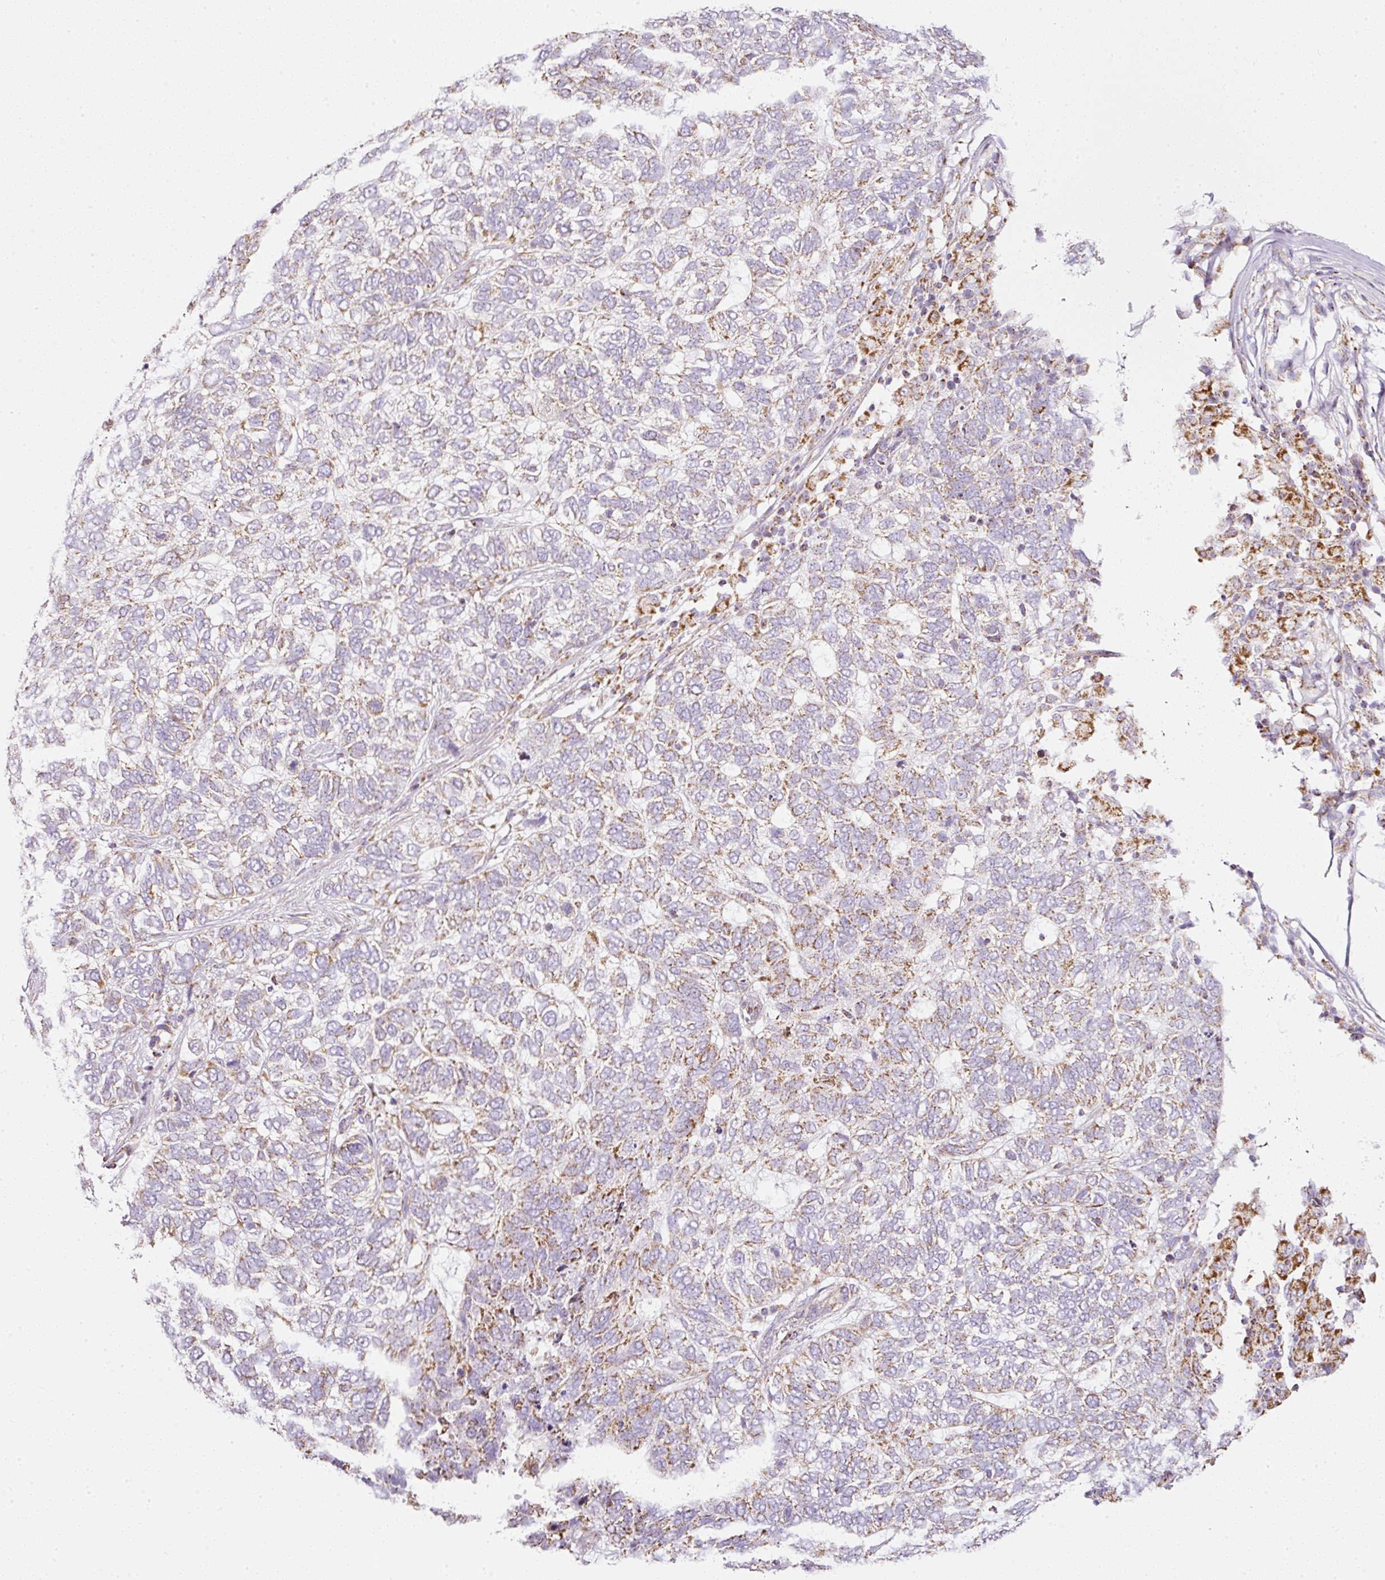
{"staining": {"intensity": "moderate", "quantity": "<25%", "location": "cytoplasmic/membranous"}, "tissue": "skin cancer", "cell_type": "Tumor cells", "image_type": "cancer", "snomed": [{"axis": "morphology", "description": "Basal cell carcinoma"}, {"axis": "topography", "description": "Skin"}], "caption": "Immunohistochemical staining of human skin cancer displays low levels of moderate cytoplasmic/membranous positivity in about <25% of tumor cells. Using DAB (brown) and hematoxylin (blue) stains, captured at high magnification using brightfield microscopy.", "gene": "SDHA", "patient": {"sex": "female", "age": 65}}